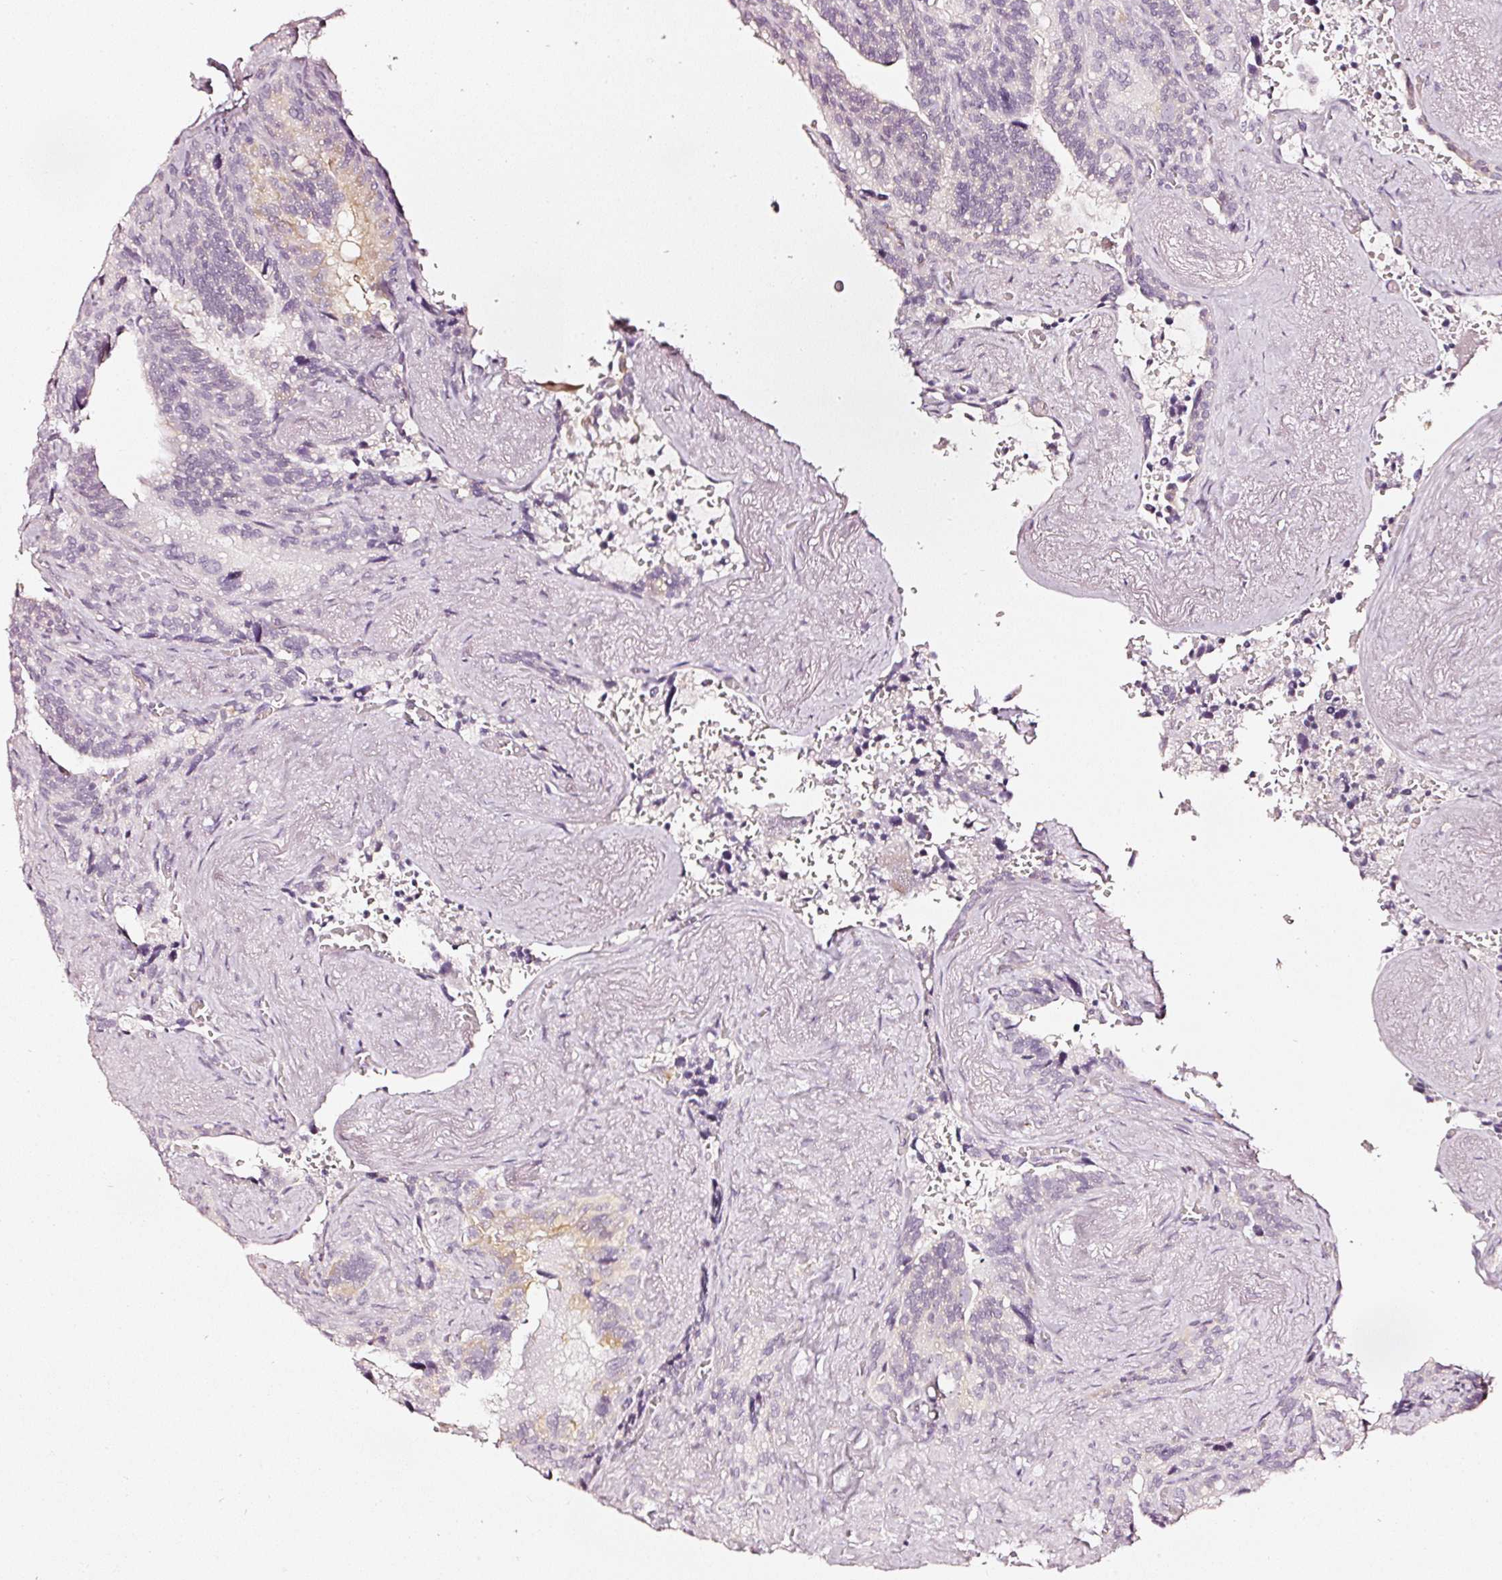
{"staining": {"intensity": "negative", "quantity": "none", "location": "none"}, "tissue": "seminal vesicle", "cell_type": "Glandular cells", "image_type": "normal", "snomed": [{"axis": "morphology", "description": "Normal tissue, NOS"}, {"axis": "topography", "description": "Seminal veicle"}], "caption": "This histopathology image is of unremarkable seminal vesicle stained with IHC to label a protein in brown with the nuclei are counter-stained blue. There is no expression in glandular cells.", "gene": "CNP", "patient": {"sex": "male", "age": 68}}